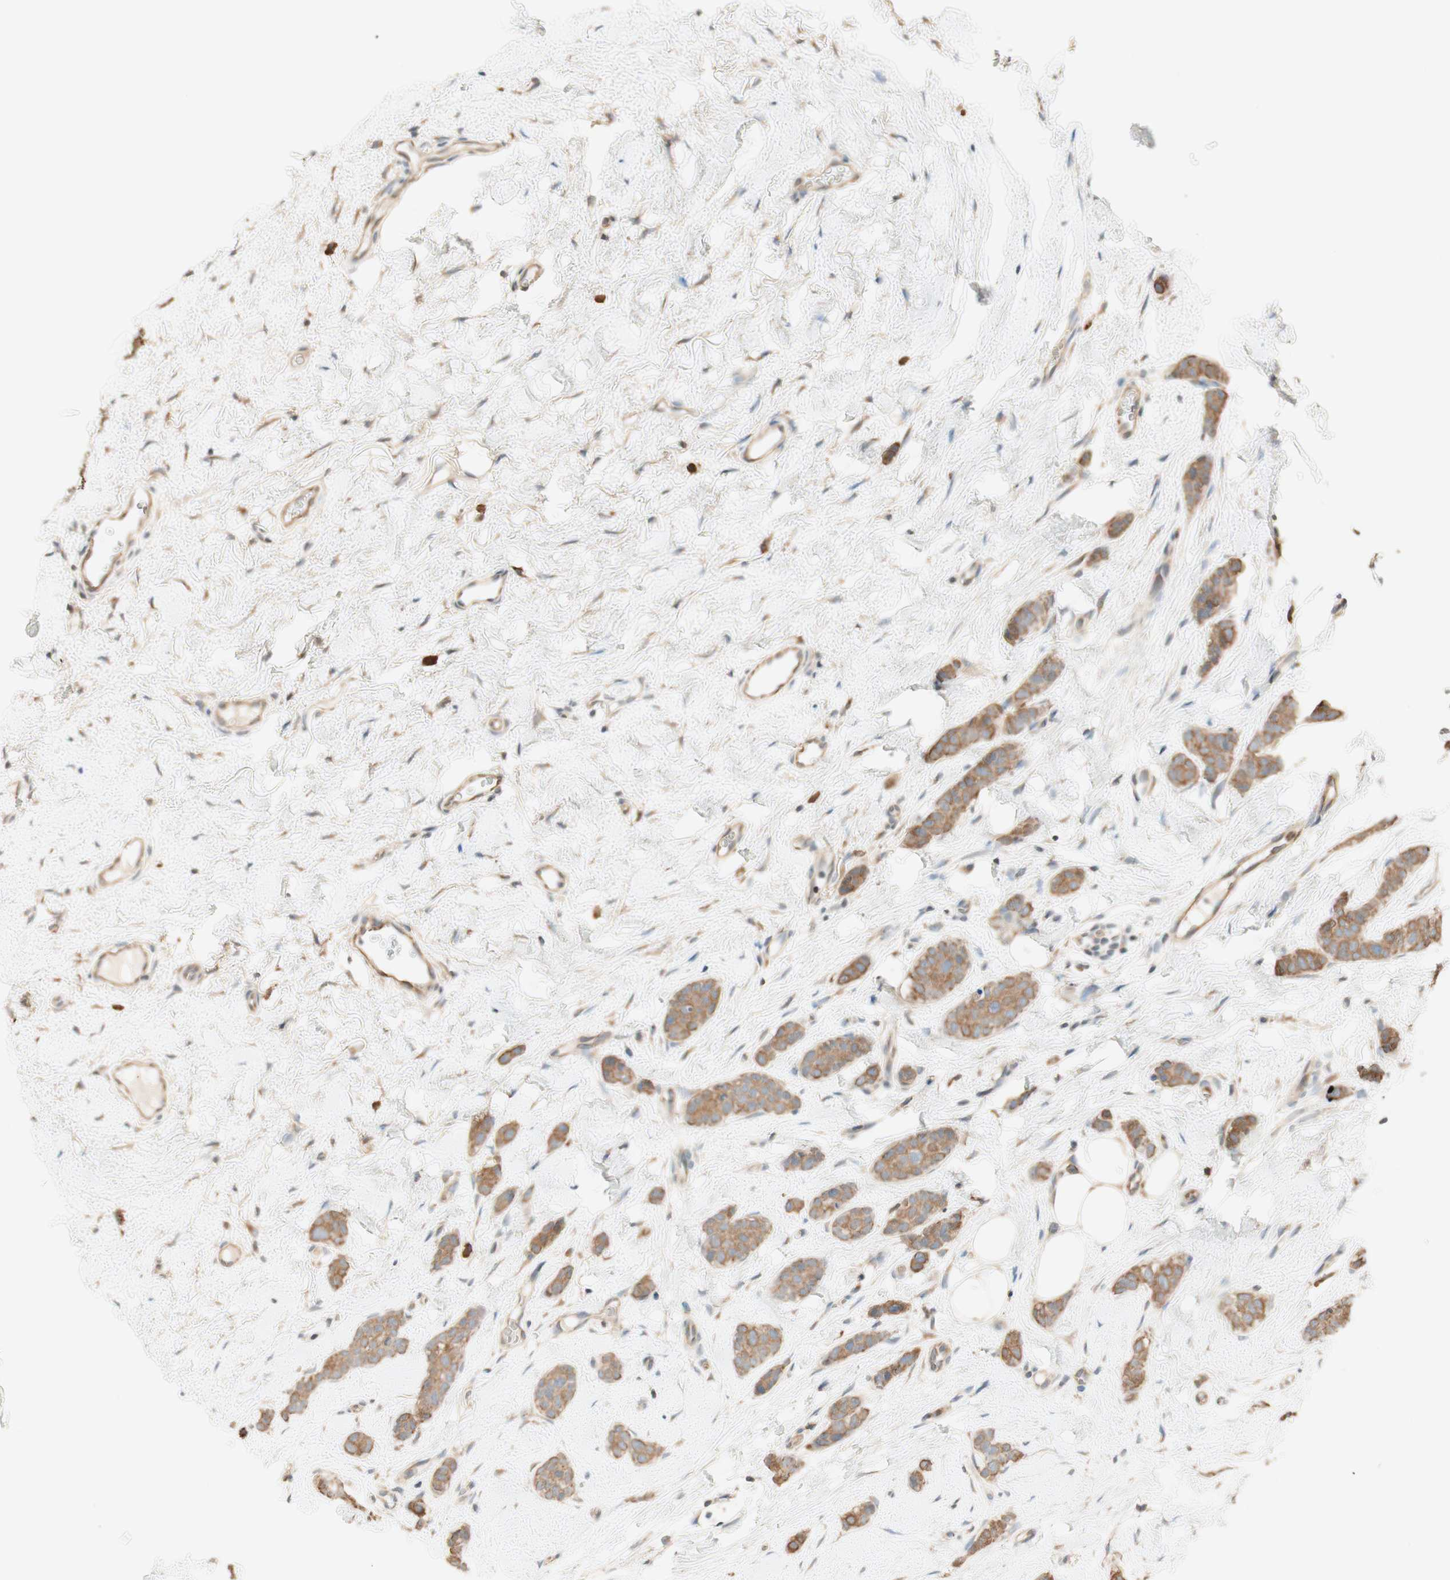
{"staining": {"intensity": "moderate", "quantity": ">75%", "location": "cytoplasmic/membranous"}, "tissue": "breast cancer", "cell_type": "Tumor cells", "image_type": "cancer", "snomed": [{"axis": "morphology", "description": "Lobular carcinoma"}, {"axis": "topography", "description": "Skin"}, {"axis": "topography", "description": "Breast"}], "caption": "This photomicrograph demonstrates IHC staining of breast cancer, with medium moderate cytoplasmic/membranous staining in about >75% of tumor cells.", "gene": "CLCN2", "patient": {"sex": "female", "age": 46}}